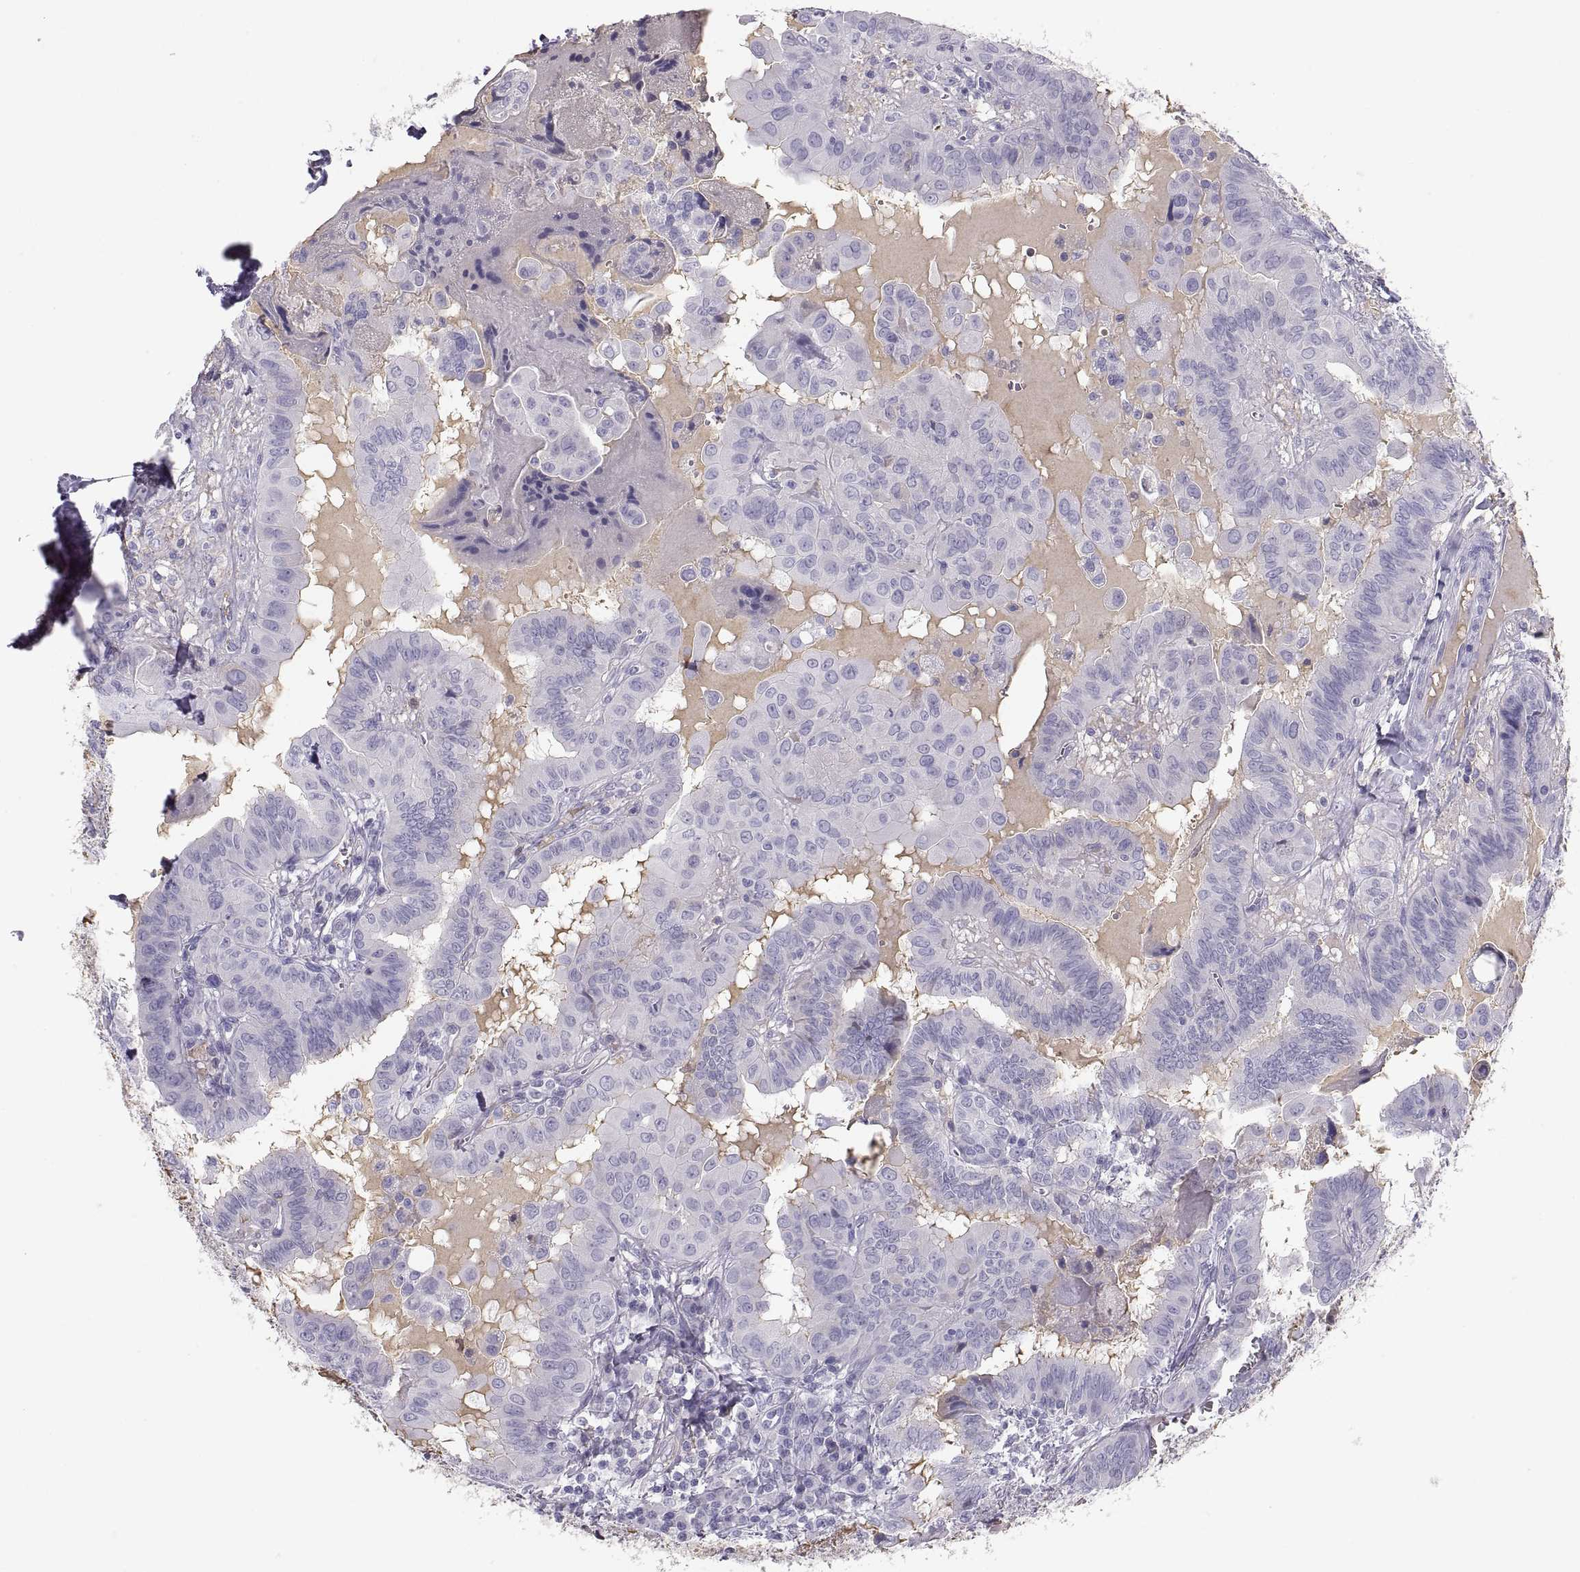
{"staining": {"intensity": "negative", "quantity": "none", "location": "none"}, "tissue": "thyroid cancer", "cell_type": "Tumor cells", "image_type": "cancer", "snomed": [{"axis": "morphology", "description": "Papillary adenocarcinoma, NOS"}, {"axis": "topography", "description": "Thyroid gland"}], "caption": "Tumor cells show no significant protein staining in thyroid papillary adenocarcinoma.", "gene": "MAGEB2", "patient": {"sex": "female", "age": 37}}